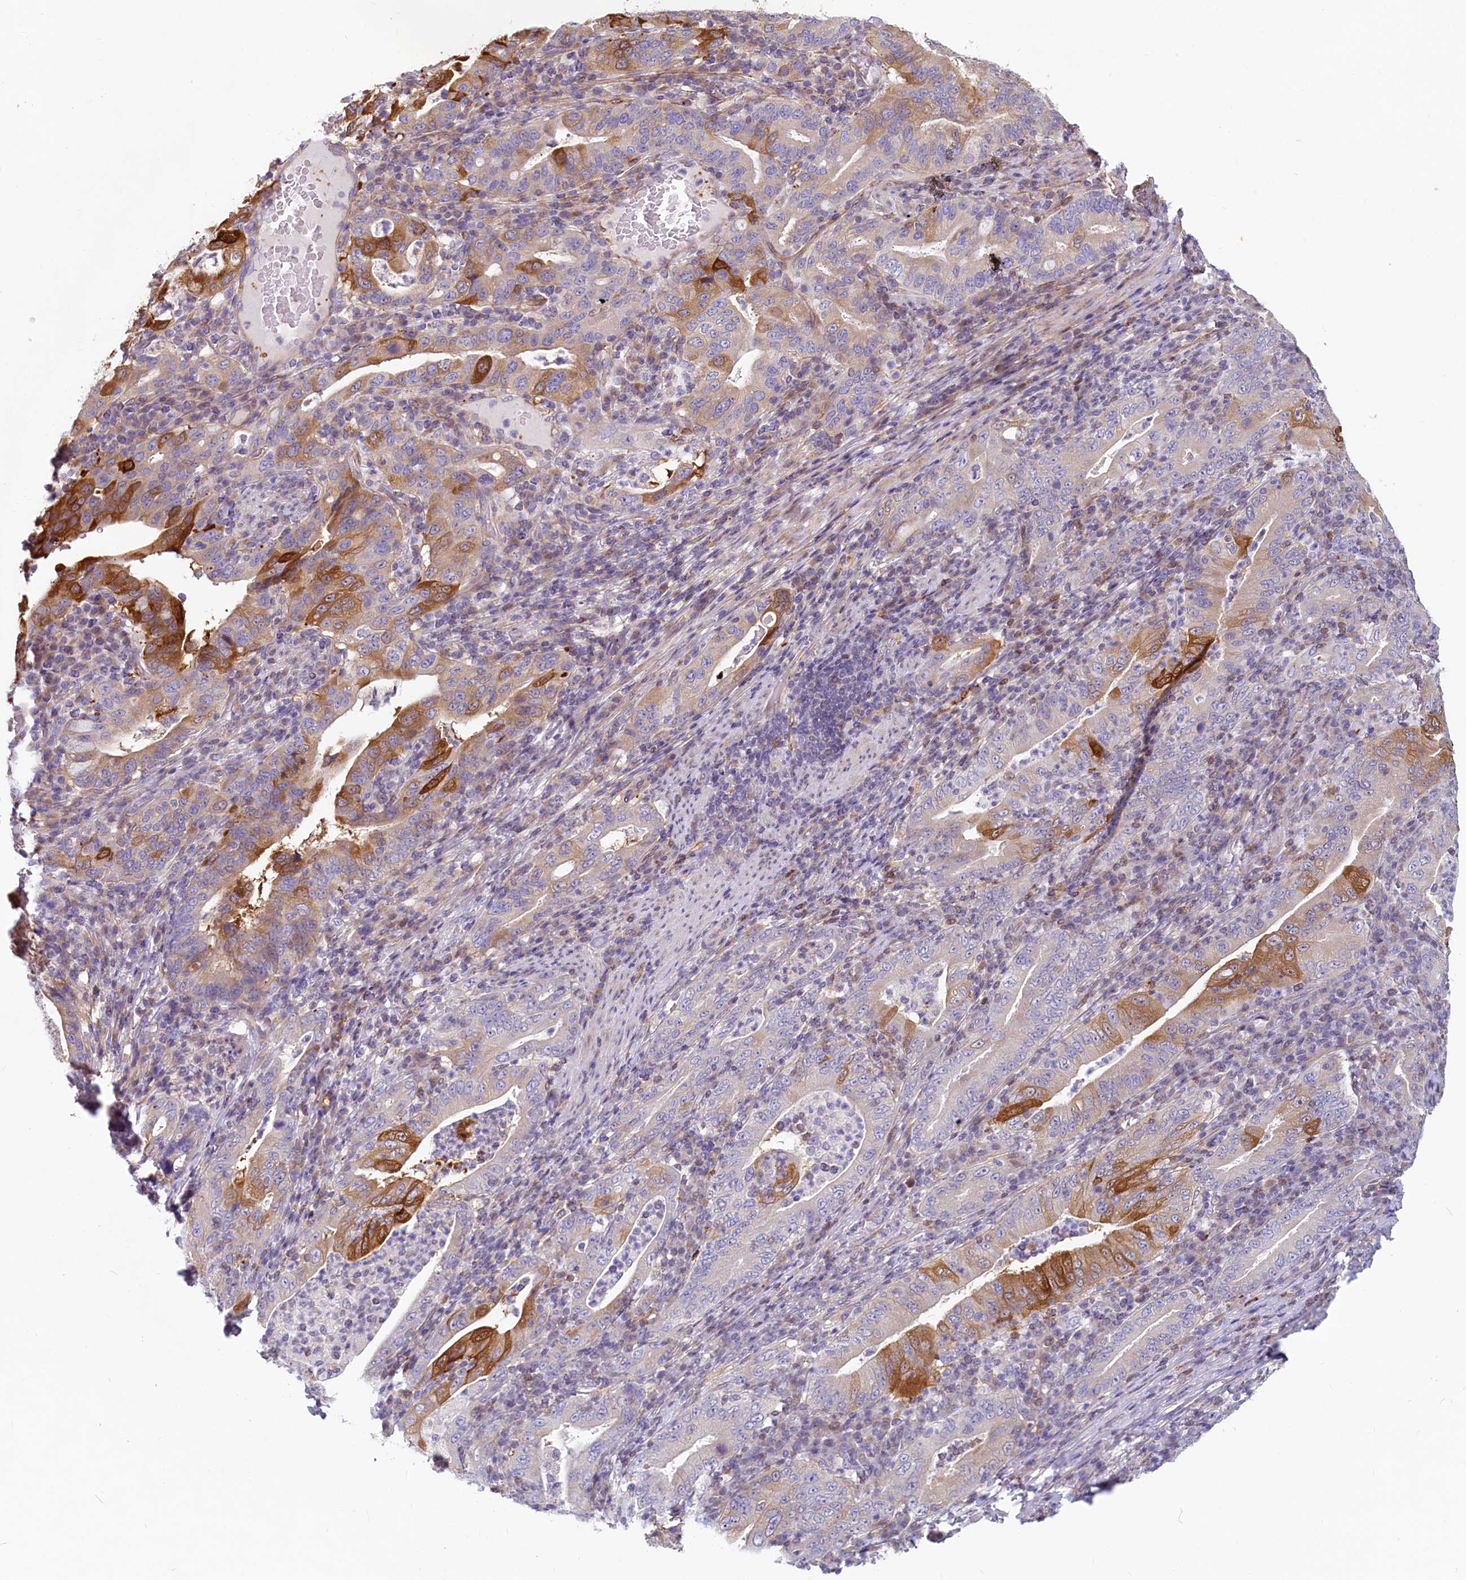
{"staining": {"intensity": "strong", "quantity": "<25%", "location": "cytoplasmic/membranous"}, "tissue": "stomach cancer", "cell_type": "Tumor cells", "image_type": "cancer", "snomed": [{"axis": "morphology", "description": "Normal tissue, NOS"}, {"axis": "morphology", "description": "Adenocarcinoma, NOS"}, {"axis": "topography", "description": "Esophagus"}, {"axis": "topography", "description": "Stomach, upper"}, {"axis": "topography", "description": "Peripheral nerve tissue"}], "caption": "A high-resolution micrograph shows immunohistochemistry staining of stomach cancer (adenocarcinoma), which shows strong cytoplasmic/membranous staining in about <25% of tumor cells.", "gene": "LMOD3", "patient": {"sex": "male", "age": 62}}